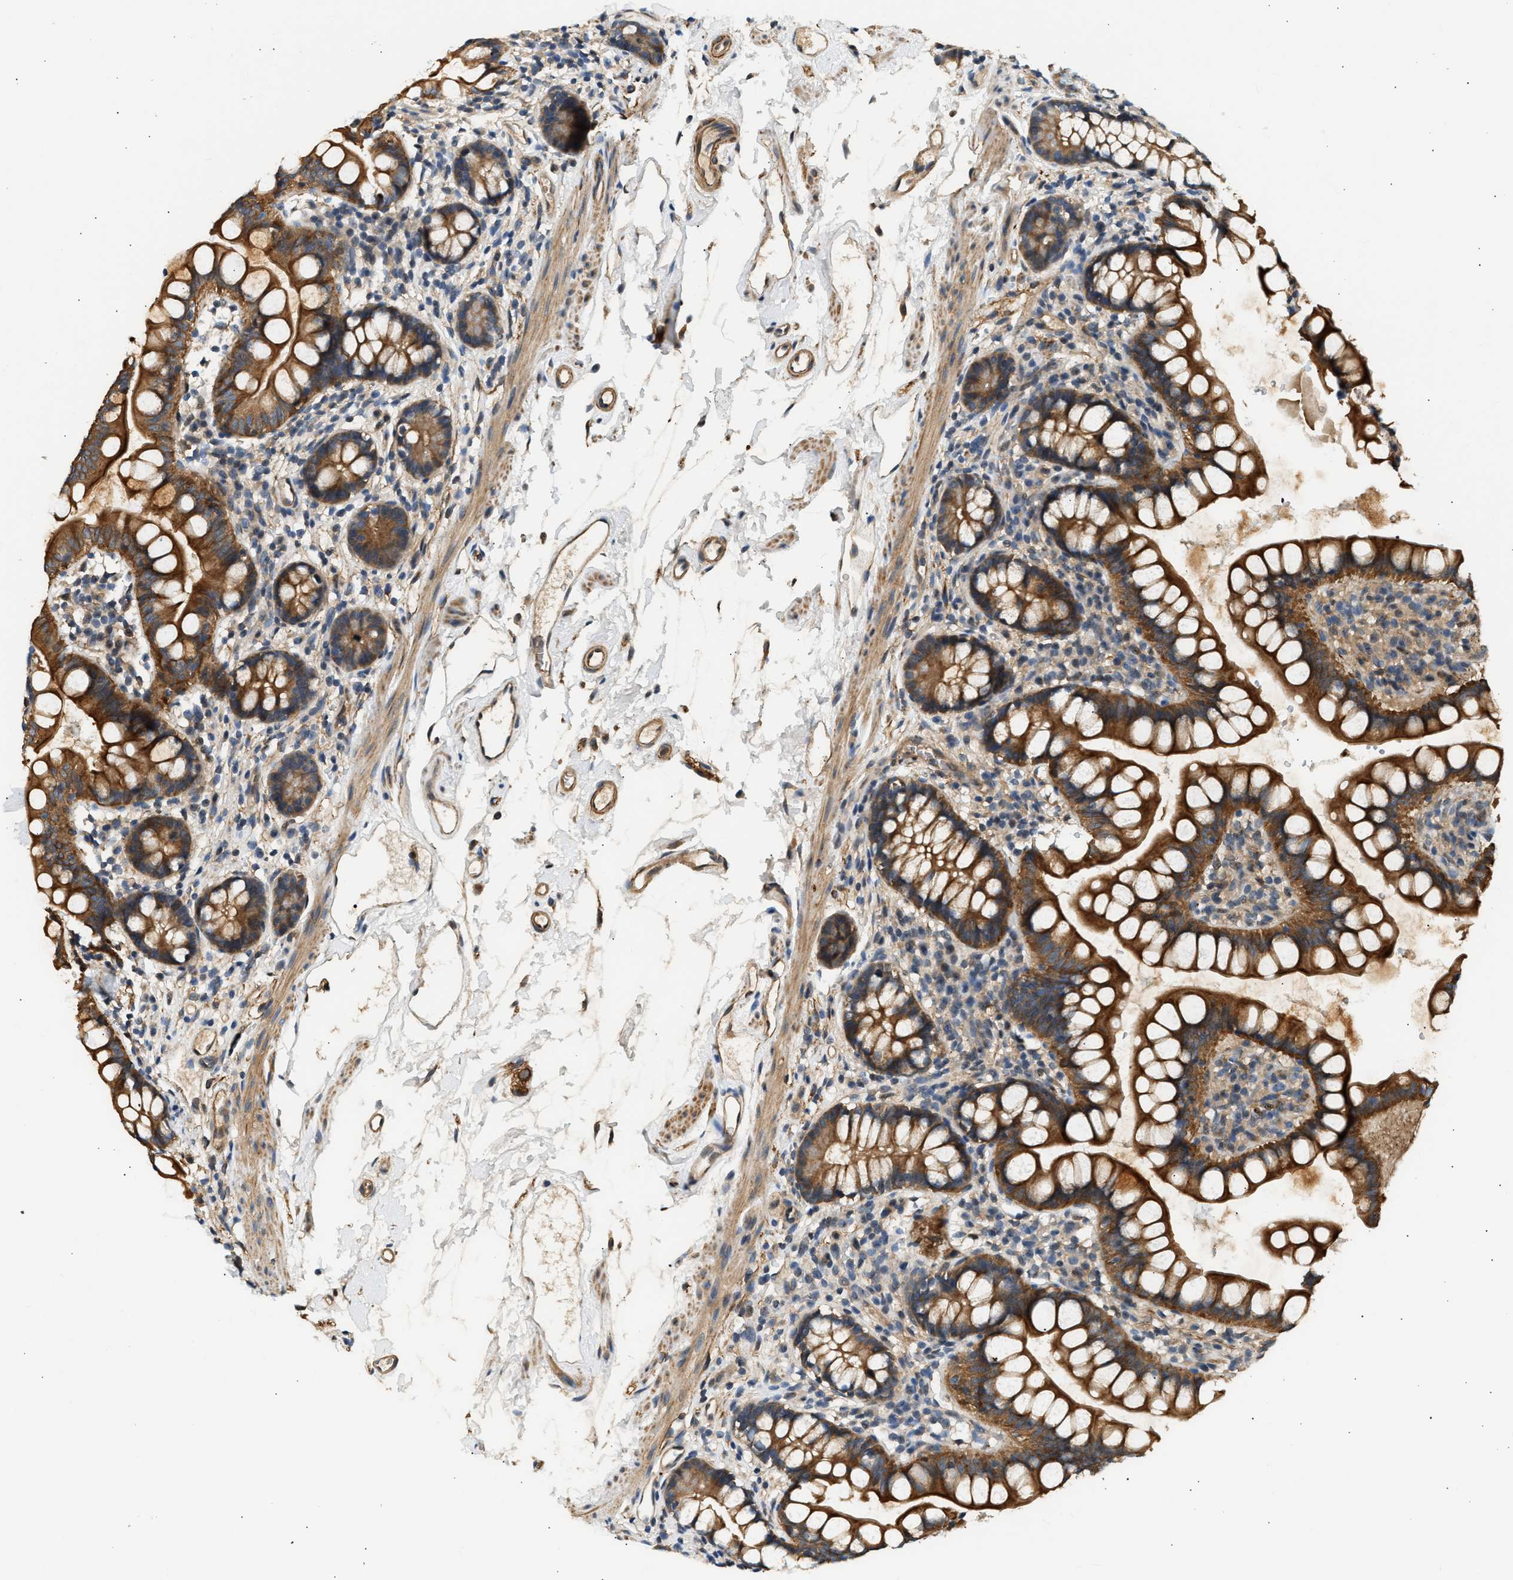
{"staining": {"intensity": "strong", "quantity": ">75%", "location": "cytoplasmic/membranous"}, "tissue": "small intestine", "cell_type": "Glandular cells", "image_type": "normal", "snomed": [{"axis": "morphology", "description": "Normal tissue, NOS"}, {"axis": "topography", "description": "Small intestine"}], "caption": "Immunohistochemical staining of normal small intestine demonstrates strong cytoplasmic/membranous protein expression in about >75% of glandular cells. (Brightfield microscopy of DAB IHC at high magnification).", "gene": "WDR31", "patient": {"sex": "female", "age": 84}}